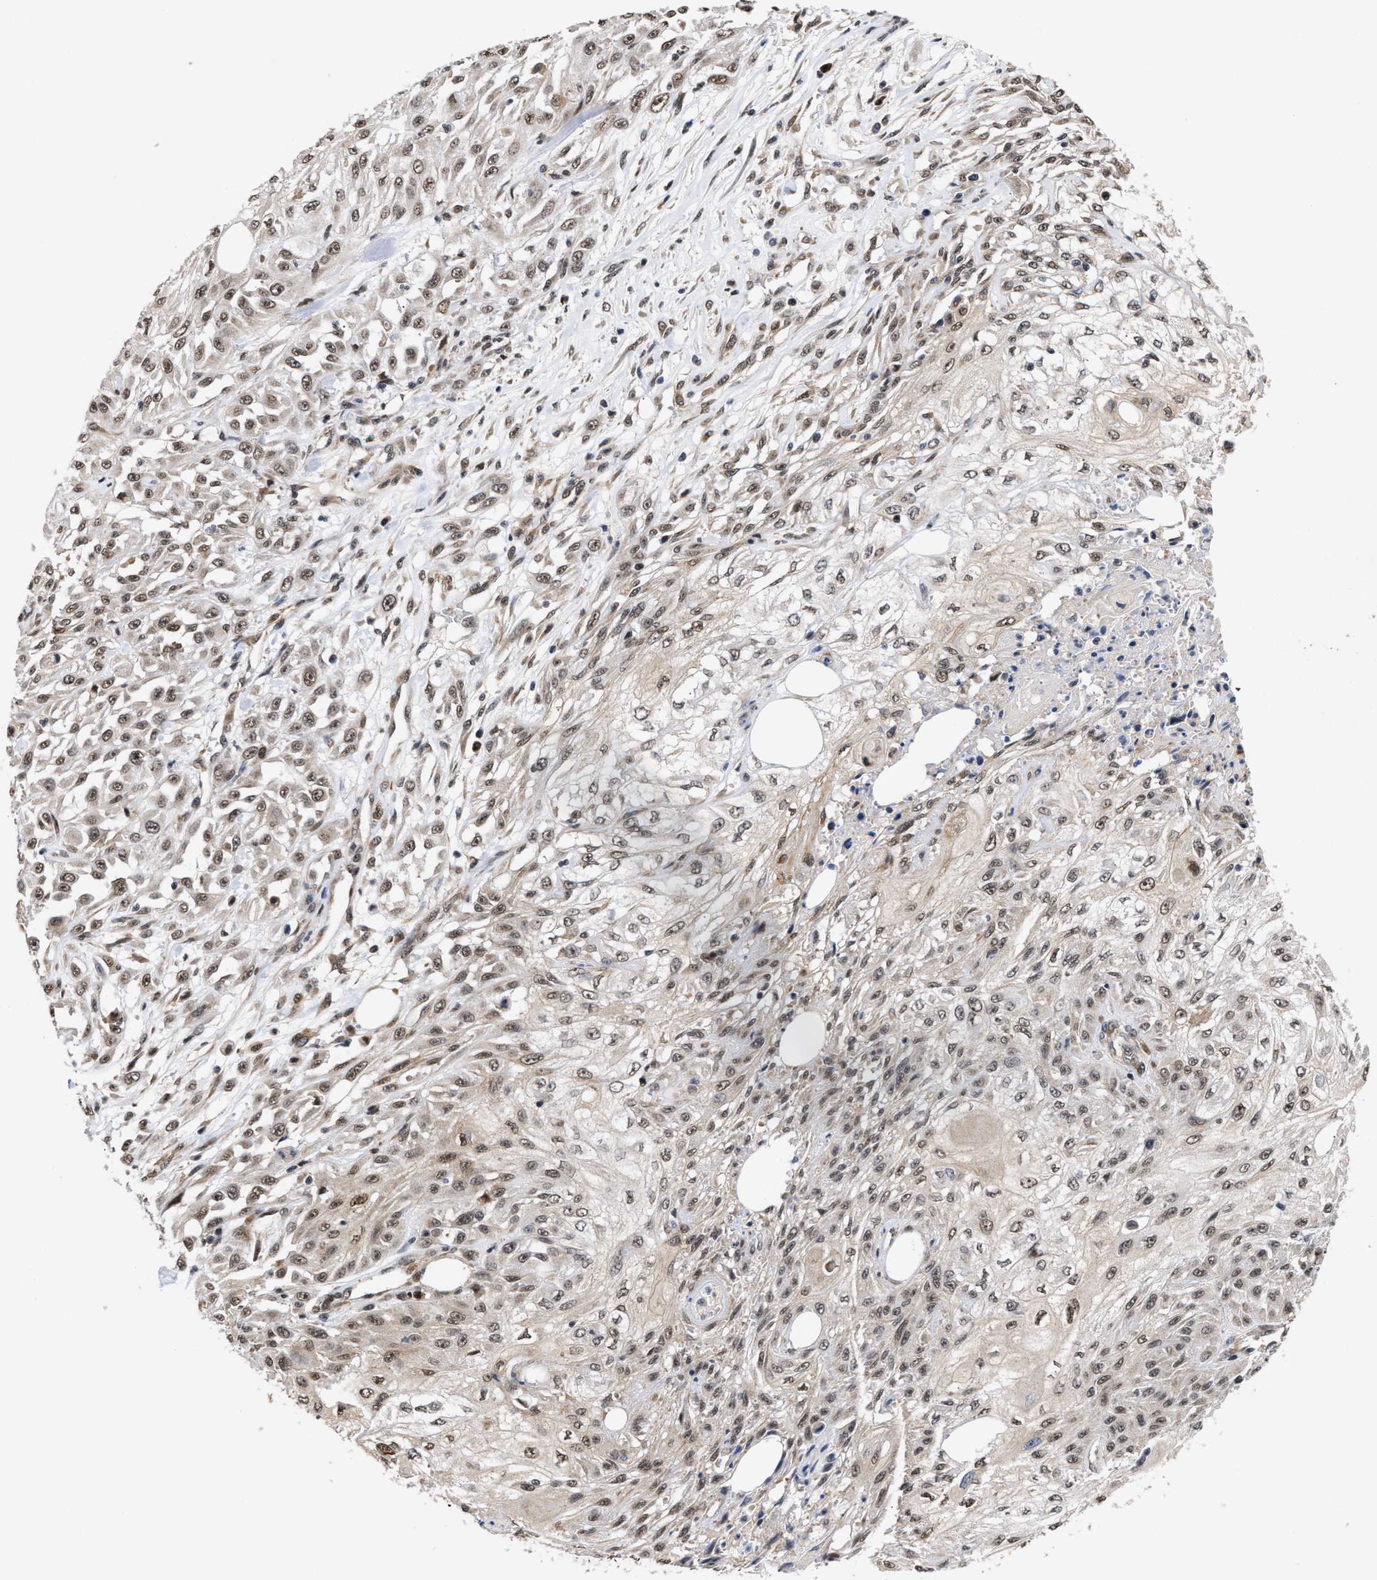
{"staining": {"intensity": "weak", "quantity": ">75%", "location": "nuclear"}, "tissue": "skin cancer", "cell_type": "Tumor cells", "image_type": "cancer", "snomed": [{"axis": "morphology", "description": "Squamous cell carcinoma, NOS"}, {"axis": "morphology", "description": "Squamous cell carcinoma, metastatic, NOS"}, {"axis": "topography", "description": "Skin"}, {"axis": "topography", "description": "Lymph node"}], "caption": "Skin cancer was stained to show a protein in brown. There is low levels of weak nuclear staining in approximately >75% of tumor cells. (DAB (3,3'-diaminobenzidine) IHC with brightfield microscopy, high magnification).", "gene": "CLIP2", "patient": {"sex": "male", "age": 75}}